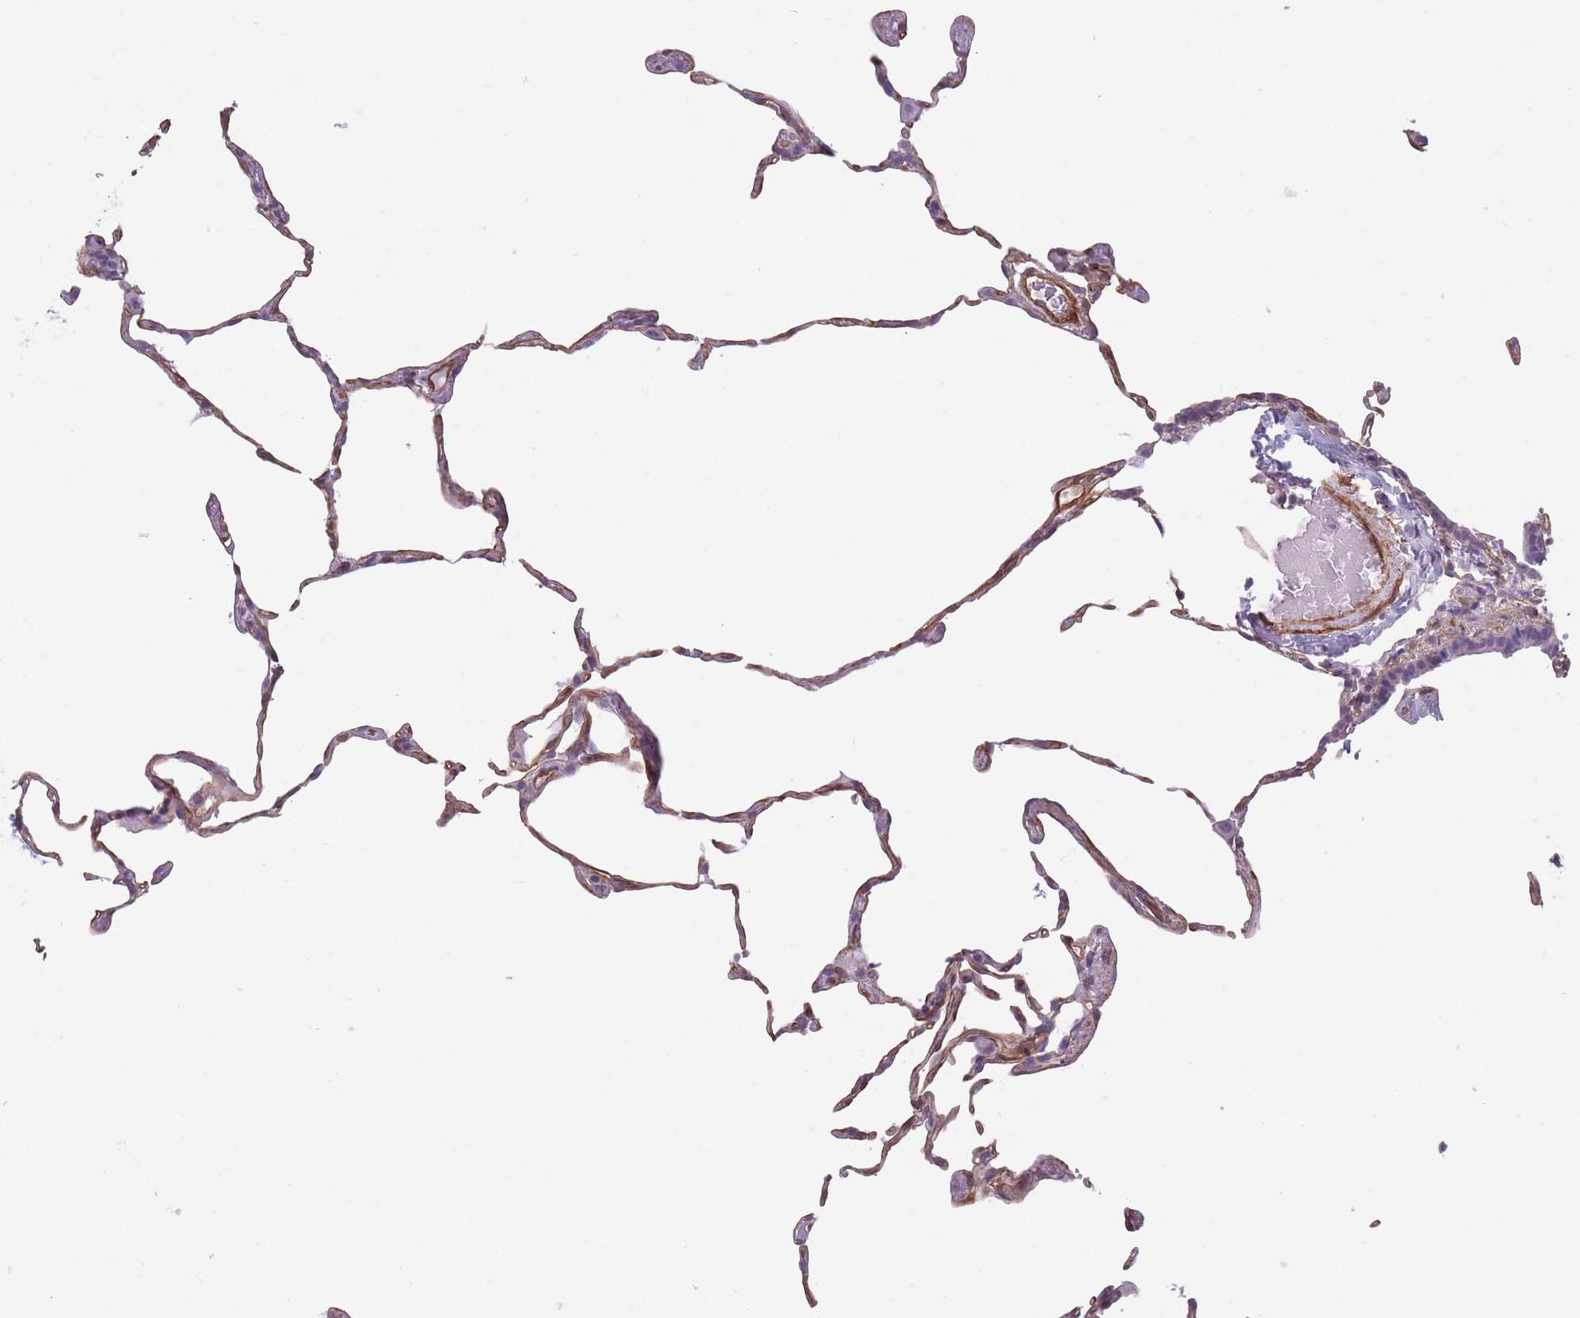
{"staining": {"intensity": "moderate", "quantity": "<25%", "location": "cytoplasmic/membranous"}, "tissue": "lung", "cell_type": "Alveolar cells", "image_type": "normal", "snomed": [{"axis": "morphology", "description": "Normal tissue, NOS"}, {"axis": "topography", "description": "Lung"}], "caption": "A brown stain shows moderate cytoplasmic/membranous positivity of a protein in alveolar cells of normal lung. (Stains: DAB in brown, nuclei in blue, Microscopy: brightfield microscopy at high magnification).", "gene": "OR6B2", "patient": {"sex": "female", "age": 57}}